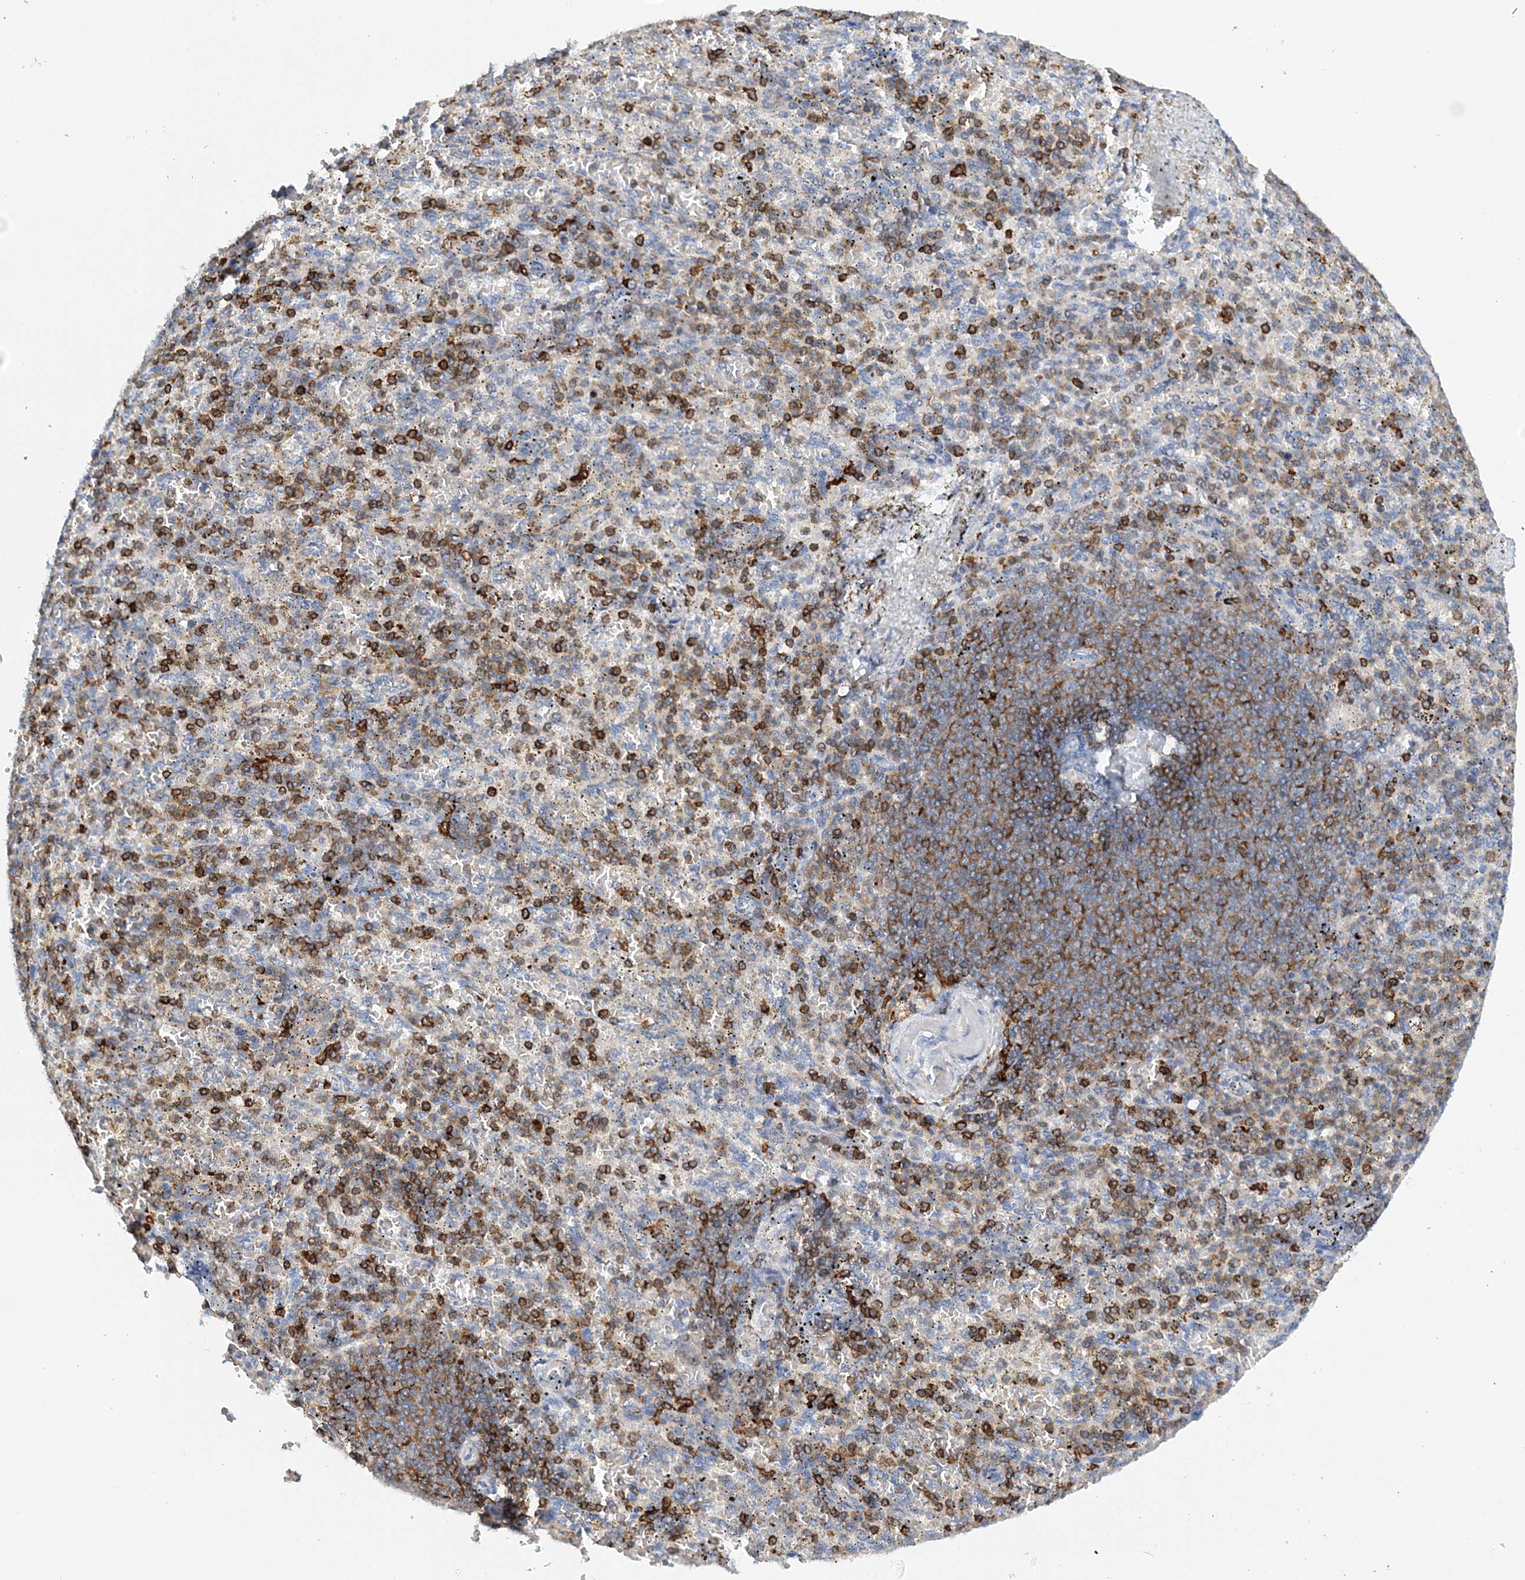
{"staining": {"intensity": "strong", "quantity": "<25%", "location": "cytoplasmic/membranous"}, "tissue": "spleen", "cell_type": "Cells in red pulp", "image_type": "normal", "snomed": [{"axis": "morphology", "description": "Normal tissue, NOS"}, {"axis": "topography", "description": "Spleen"}], "caption": "Immunohistochemistry staining of benign spleen, which exhibits medium levels of strong cytoplasmic/membranous positivity in approximately <25% of cells in red pulp indicating strong cytoplasmic/membranous protein expression. The staining was performed using DAB (3,3'-diaminobenzidine) (brown) for protein detection and nuclei were counterstained in hematoxylin (blue).", "gene": "PRMT9", "patient": {"sex": "female", "age": 74}}